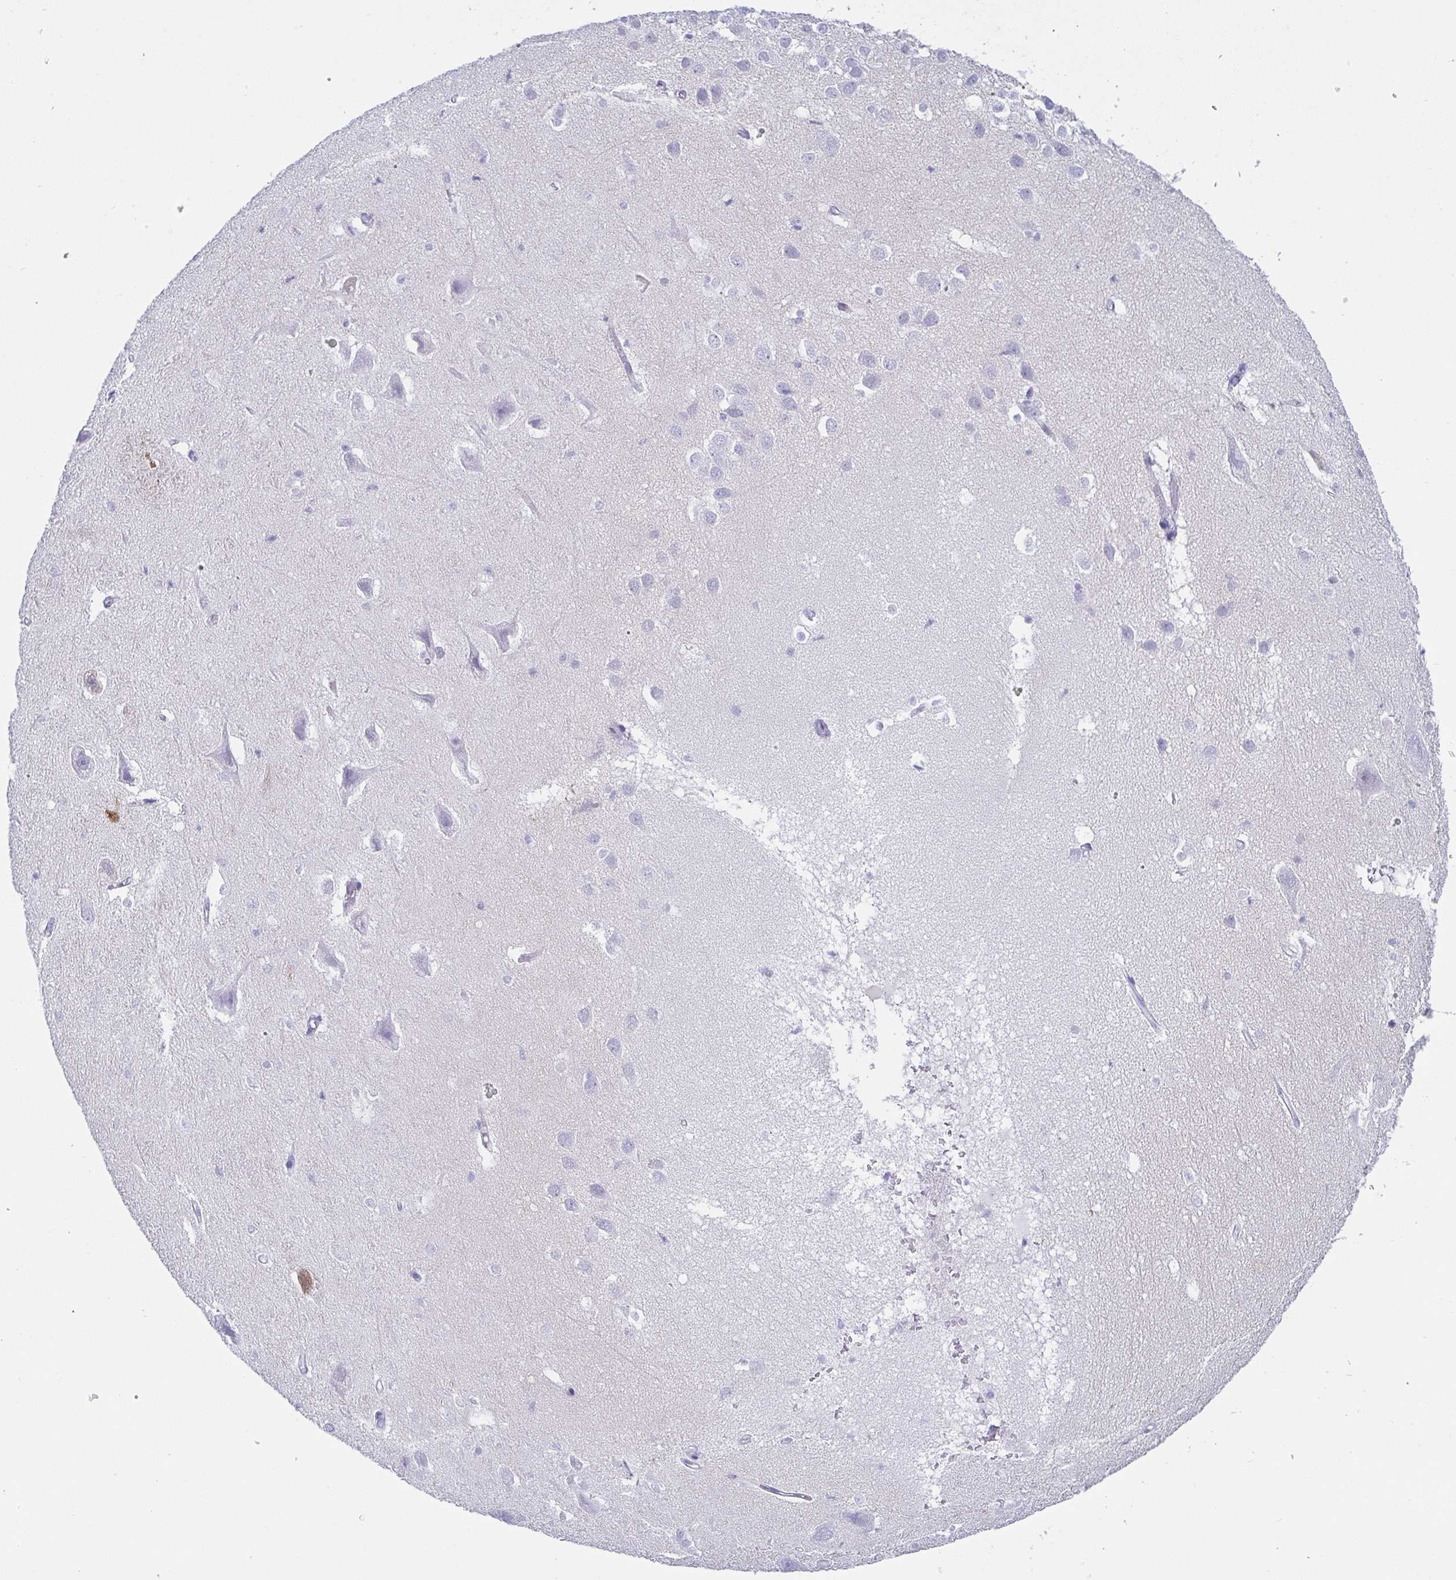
{"staining": {"intensity": "negative", "quantity": "none", "location": "none"}, "tissue": "hippocampus", "cell_type": "Glial cells", "image_type": "normal", "snomed": [{"axis": "morphology", "description": "Normal tissue, NOS"}, {"axis": "topography", "description": "Hippocampus"}], "caption": "Immunohistochemistry (IHC) of unremarkable hippocampus reveals no expression in glial cells. Brightfield microscopy of immunohistochemistry (IHC) stained with DAB (brown) and hematoxylin (blue), captured at high magnification.", "gene": "SCGN", "patient": {"sex": "male", "age": 26}}